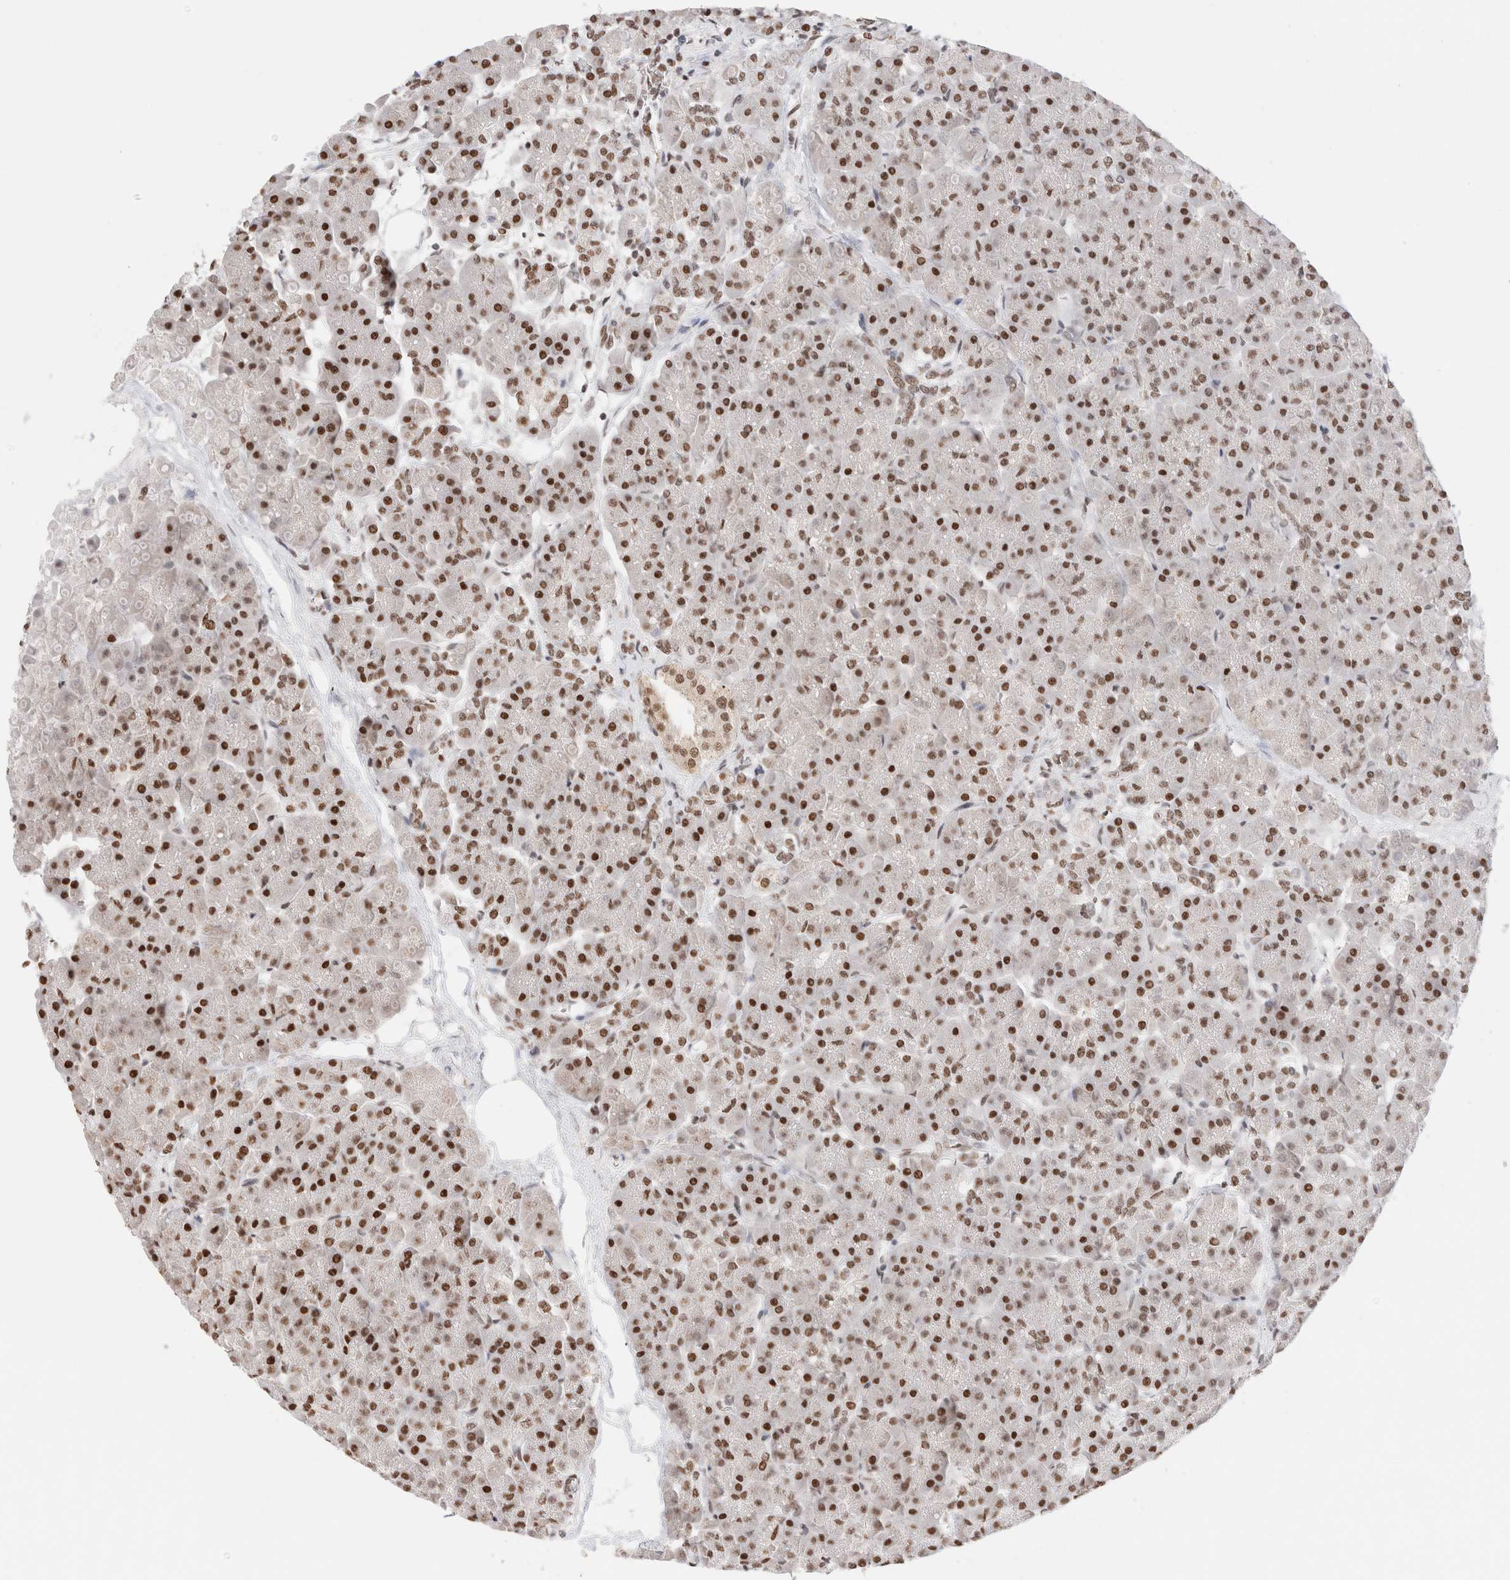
{"staining": {"intensity": "strong", "quantity": ">75%", "location": "nuclear"}, "tissue": "pancreas", "cell_type": "Exocrine glandular cells", "image_type": "normal", "snomed": [{"axis": "morphology", "description": "Normal tissue, NOS"}, {"axis": "topography", "description": "Pancreas"}], "caption": "A high amount of strong nuclear staining is appreciated in about >75% of exocrine glandular cells in benign pancreas. (DAB (3,3'-diaminobenzidine) IHC, brown staining for protein, blue staining for nuclei).", "gene": "SUPT3H", "patient": {"sex": "female", "age": 70}}